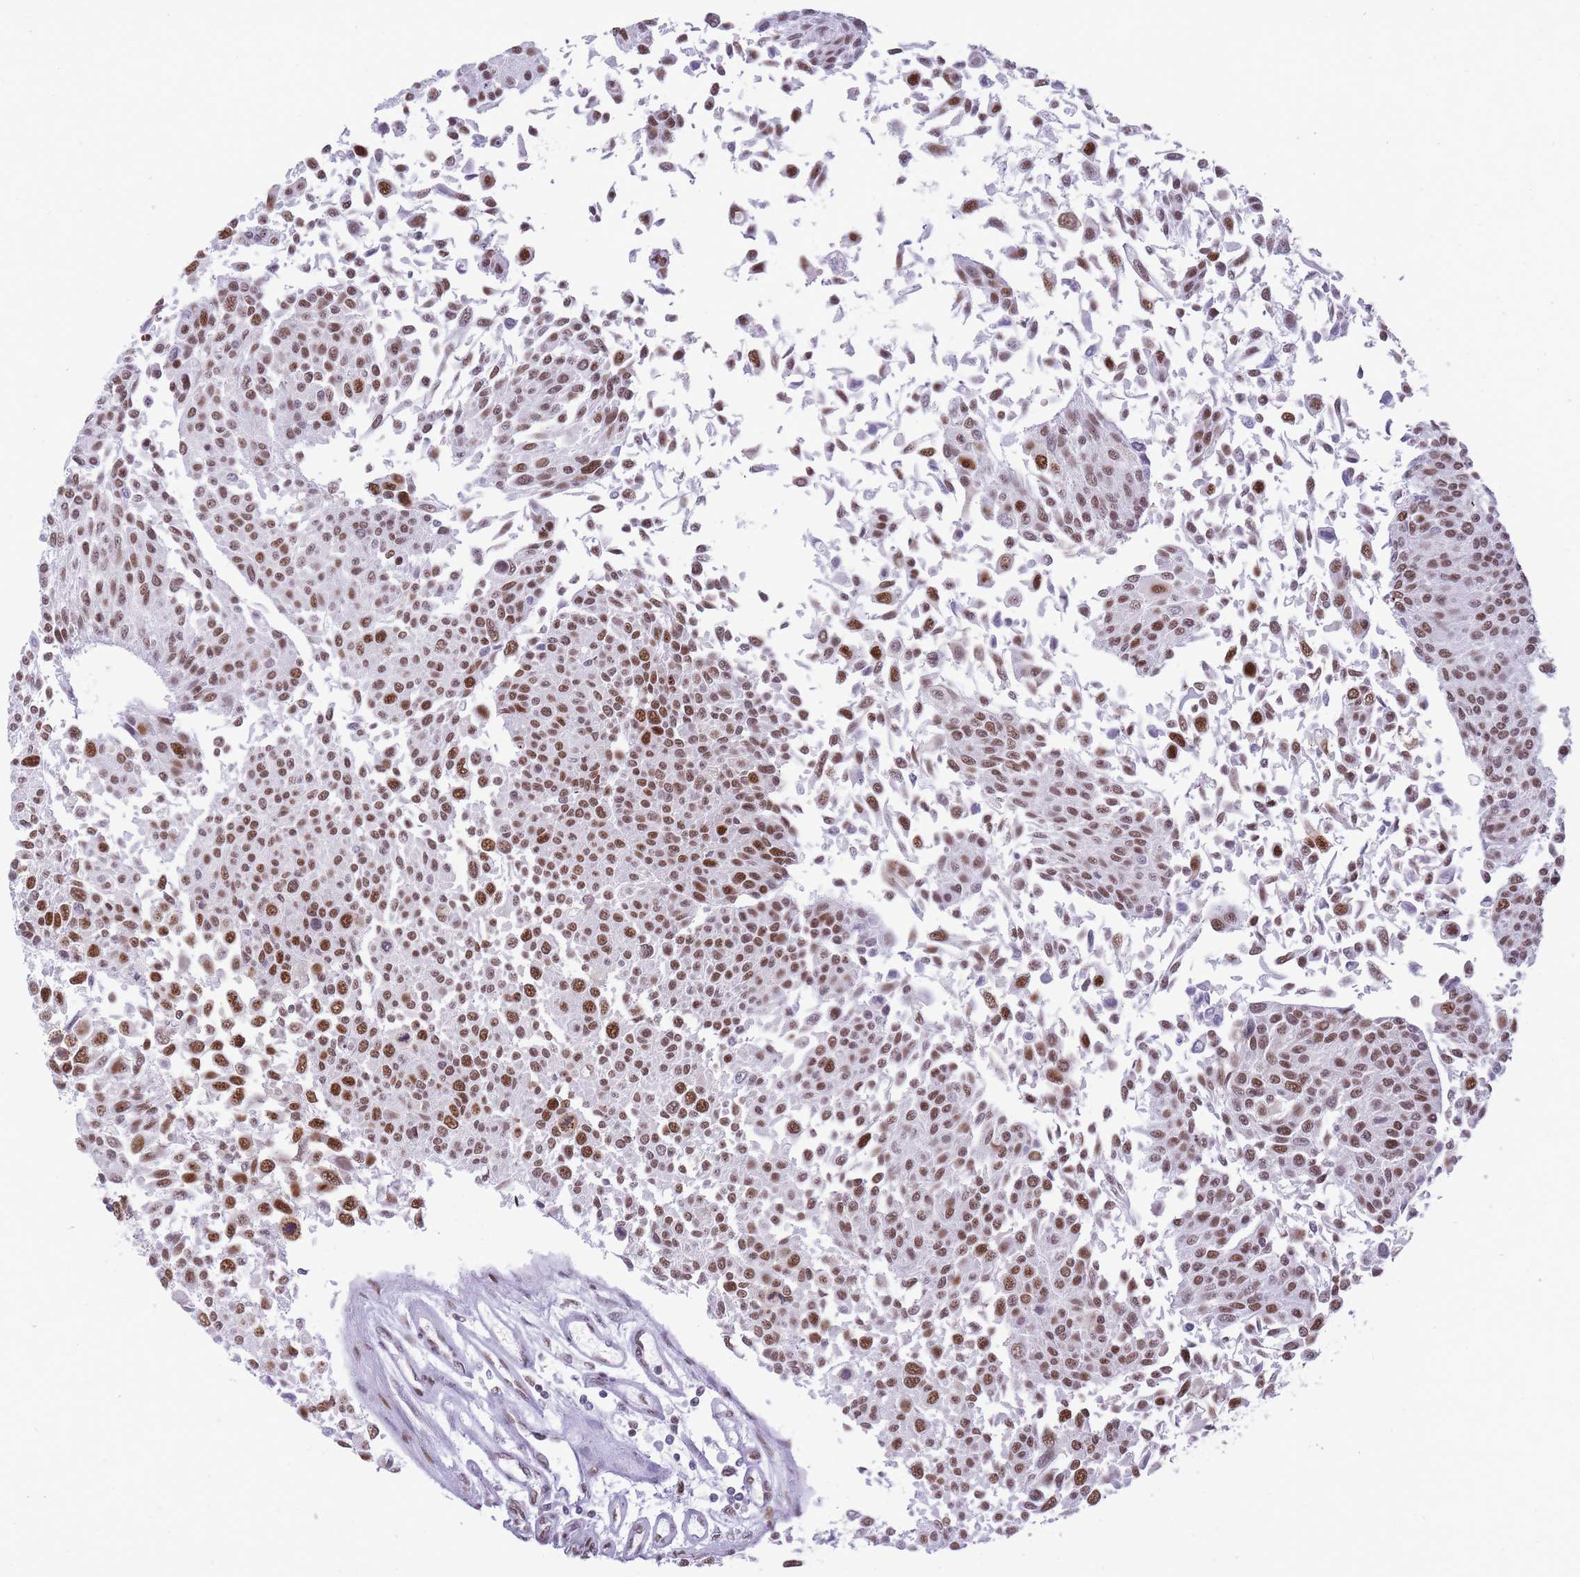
{"staining": {"intensity": "moderate", "quantity": ">75%", "location": "nuclear"}, "tissue": "urothelial cancer", "cell_type": "Tumor cells", "image_type": "cancer", "snomed": [{"axis": "morphology", "description": "Urothelial carcinoma, NOS"}, {"axis": "topography", "description": "Urinary bladder"}], "caption": "IHC (DAB (3,3'-diaminobenzidine)) staining of transitional cell carcinoma reveals moderate nuclear protein staining in approximately >75% of tumor cells.", "gene": "HNRNPUL1", "patient": {"sex": "male", "age": 55}}